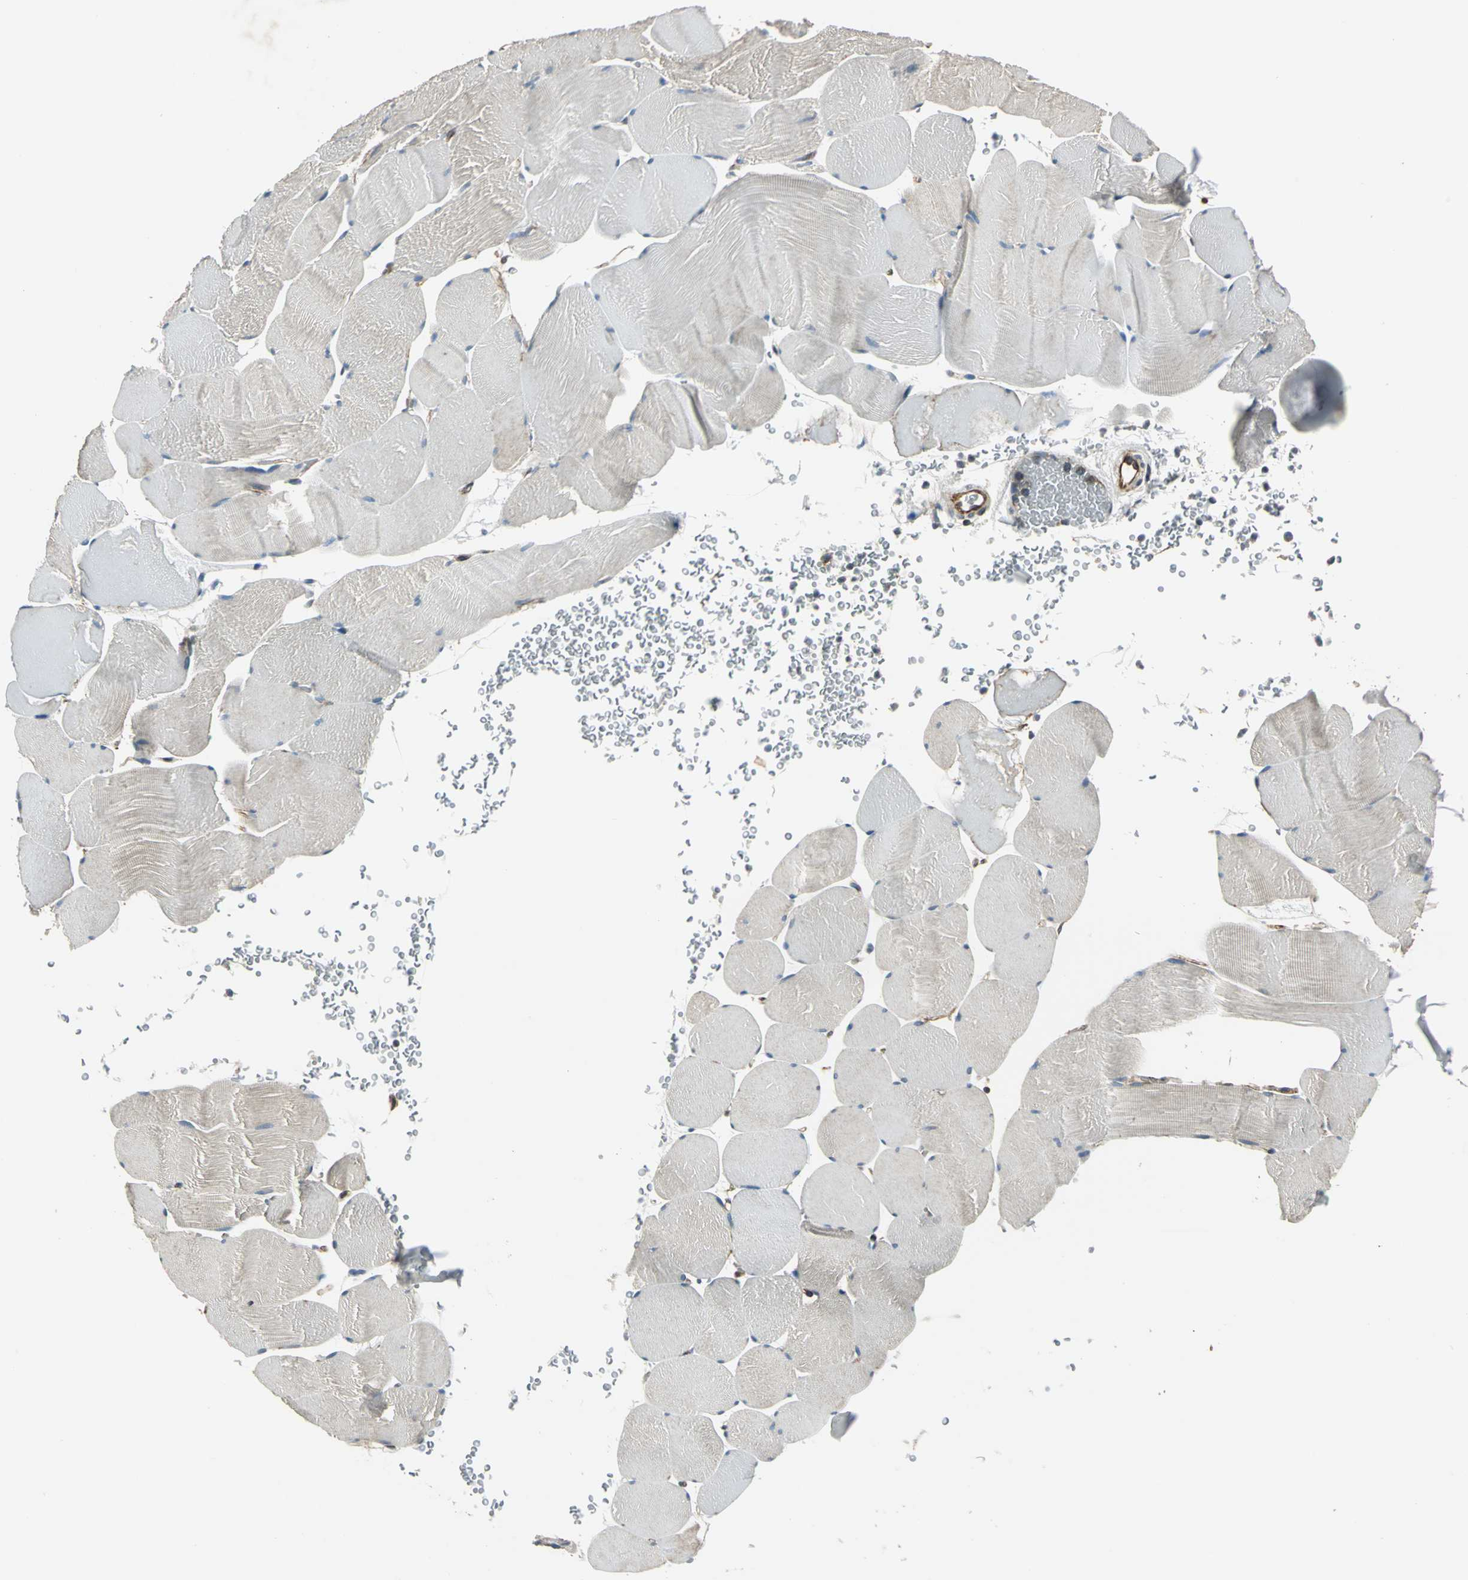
{"staining": {"intensity": "moderate", "quantity": "25%-75%", "location": "cytoplasmic/membranous"}, "tissue": "skeletal muscle", "cell_type": "Myocytes", "image_type": "normal", "snomed": [{"axis": "morphology", "description": "Normal tissue, NOS"}, {"axis": "topography", "description": "Skeletal muscle"}], "caption": "Human skeletal muscle stained with a brown dye displays moderate cytoplasmic/membranous positive positivity in about 25%-75% of myocytes.", "gene": "HTATIP2", "patient": {"sex": "male", "age": 62}}